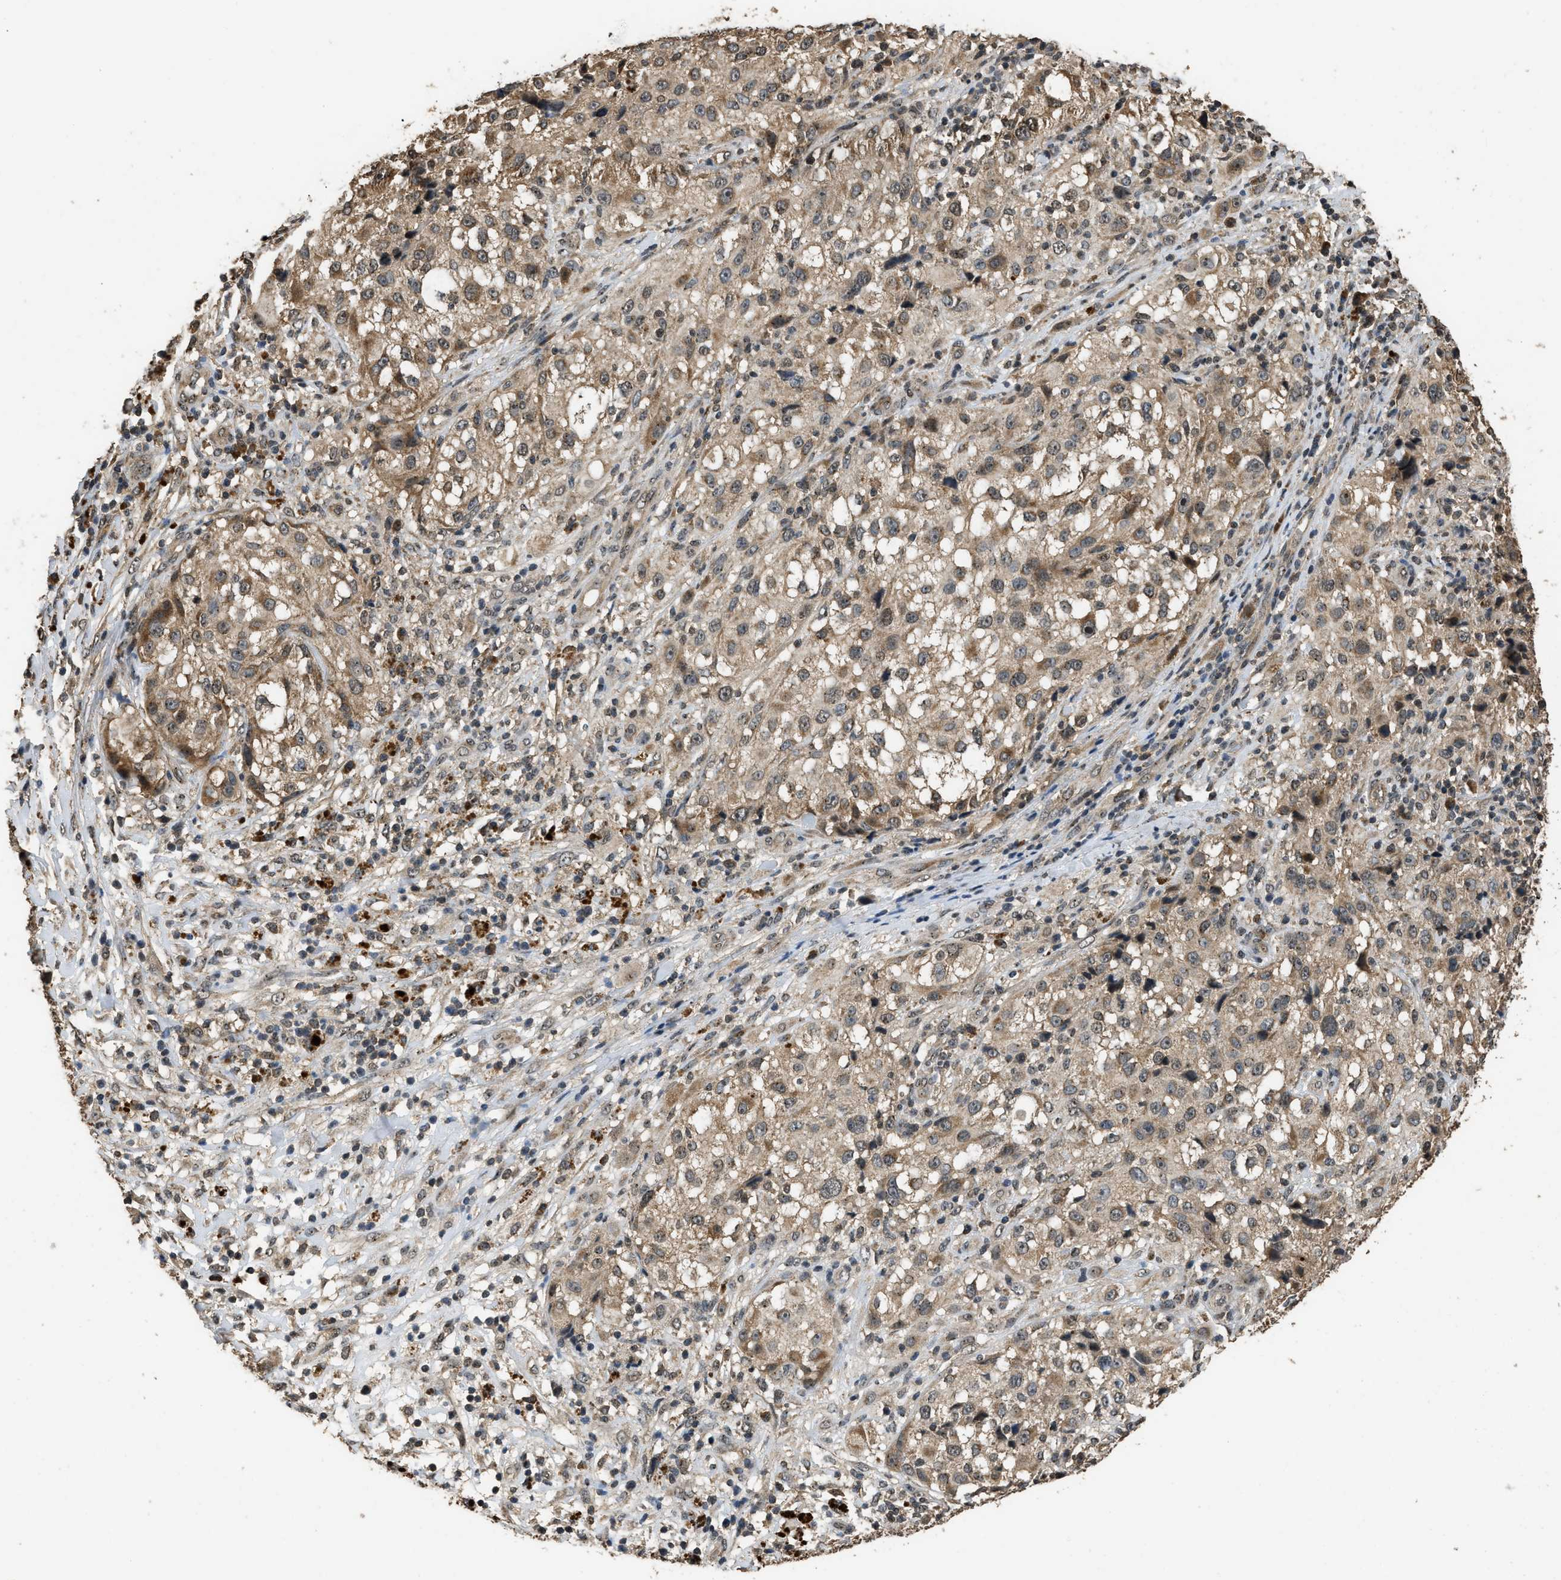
{"staining": {"intensity": "weak", "quantity": ">75%", "location": "cytoplasmic/membranous,nuclear"}, "tissue": "melanoma", "cell_type": "Tumor cells", "image_type": "cancer", "snomed": [{"axis": "morphology", "description": "Necrosis, NOS"}, {"axis": "morphology", "description": "Malignant melanoma, NOS"}, {"axis": "topography", "description": "Skin"}], "caption": "A high-resolution photomicrograph shows IHC staining of melanoma, which reveals weak cytoplasmic/membranous and nuclear positivity in about >75% of tumor cells. (Stains: DAB (3,3'-diaminobenzidine) in brown, nuclei in blue, Microscopy: brightfield microscopy at high magnification).", "gene": "DENND6B", "patient": {"sex": "female", "age": 87}}